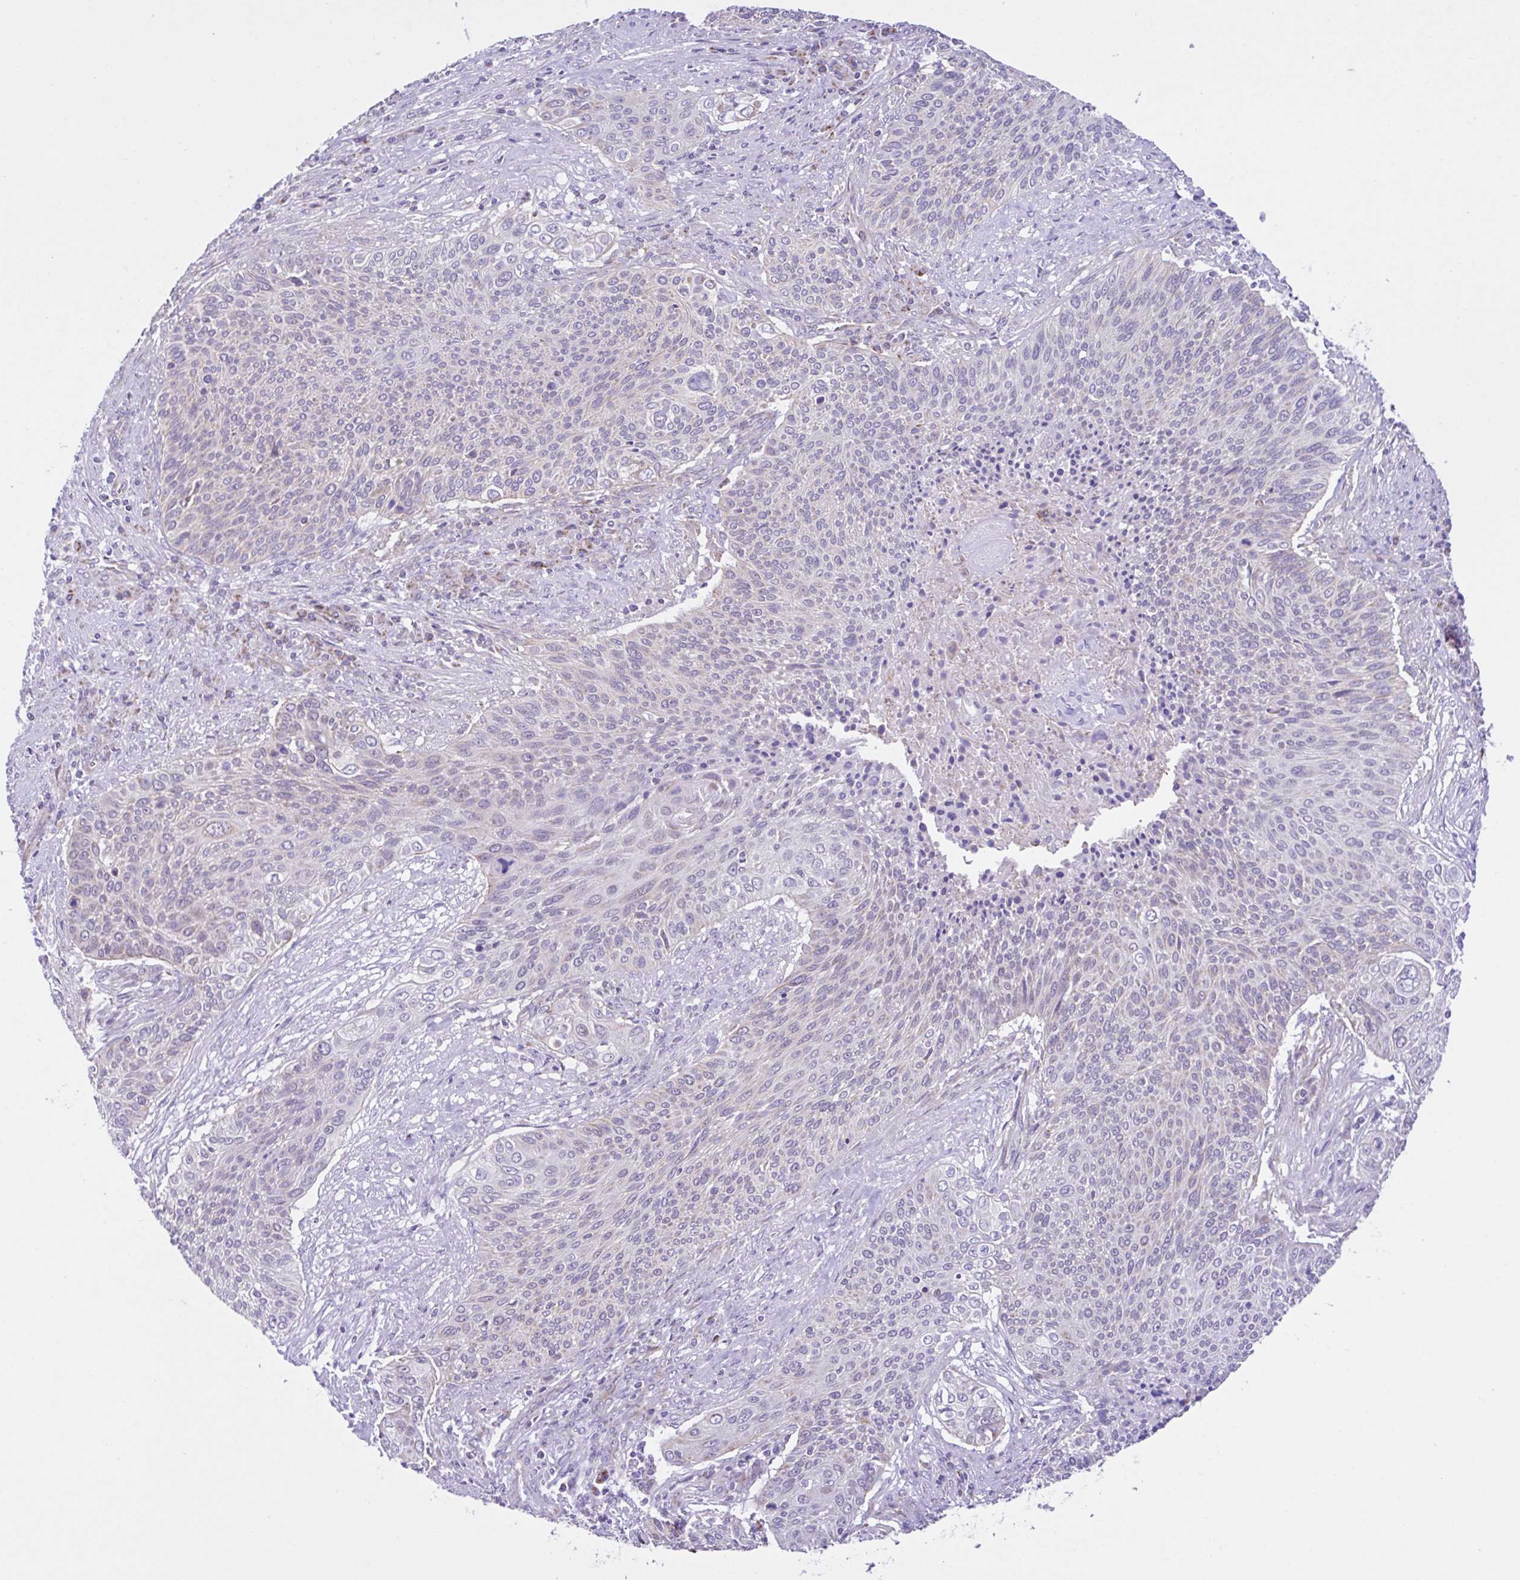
{"staining": {"intensity": "negative", "quantity": "none", "location": "none"}, "tissue": "cervical cancer", "cell_type": "Tumor cells", "image_type": "cancer", "snomed": [{"axis": "morphology", "description": "Squamous cell carcinoma, NOS"}, {"axis": "topography", "description": "Cervix"}], "caption": "Cervical cancer (squamous cell carcinoma) stained for a protein using IHC displays no positivity tumor cells.", "gene": "NDUFS2", "patient": {"sex": "female", "age": 31}}